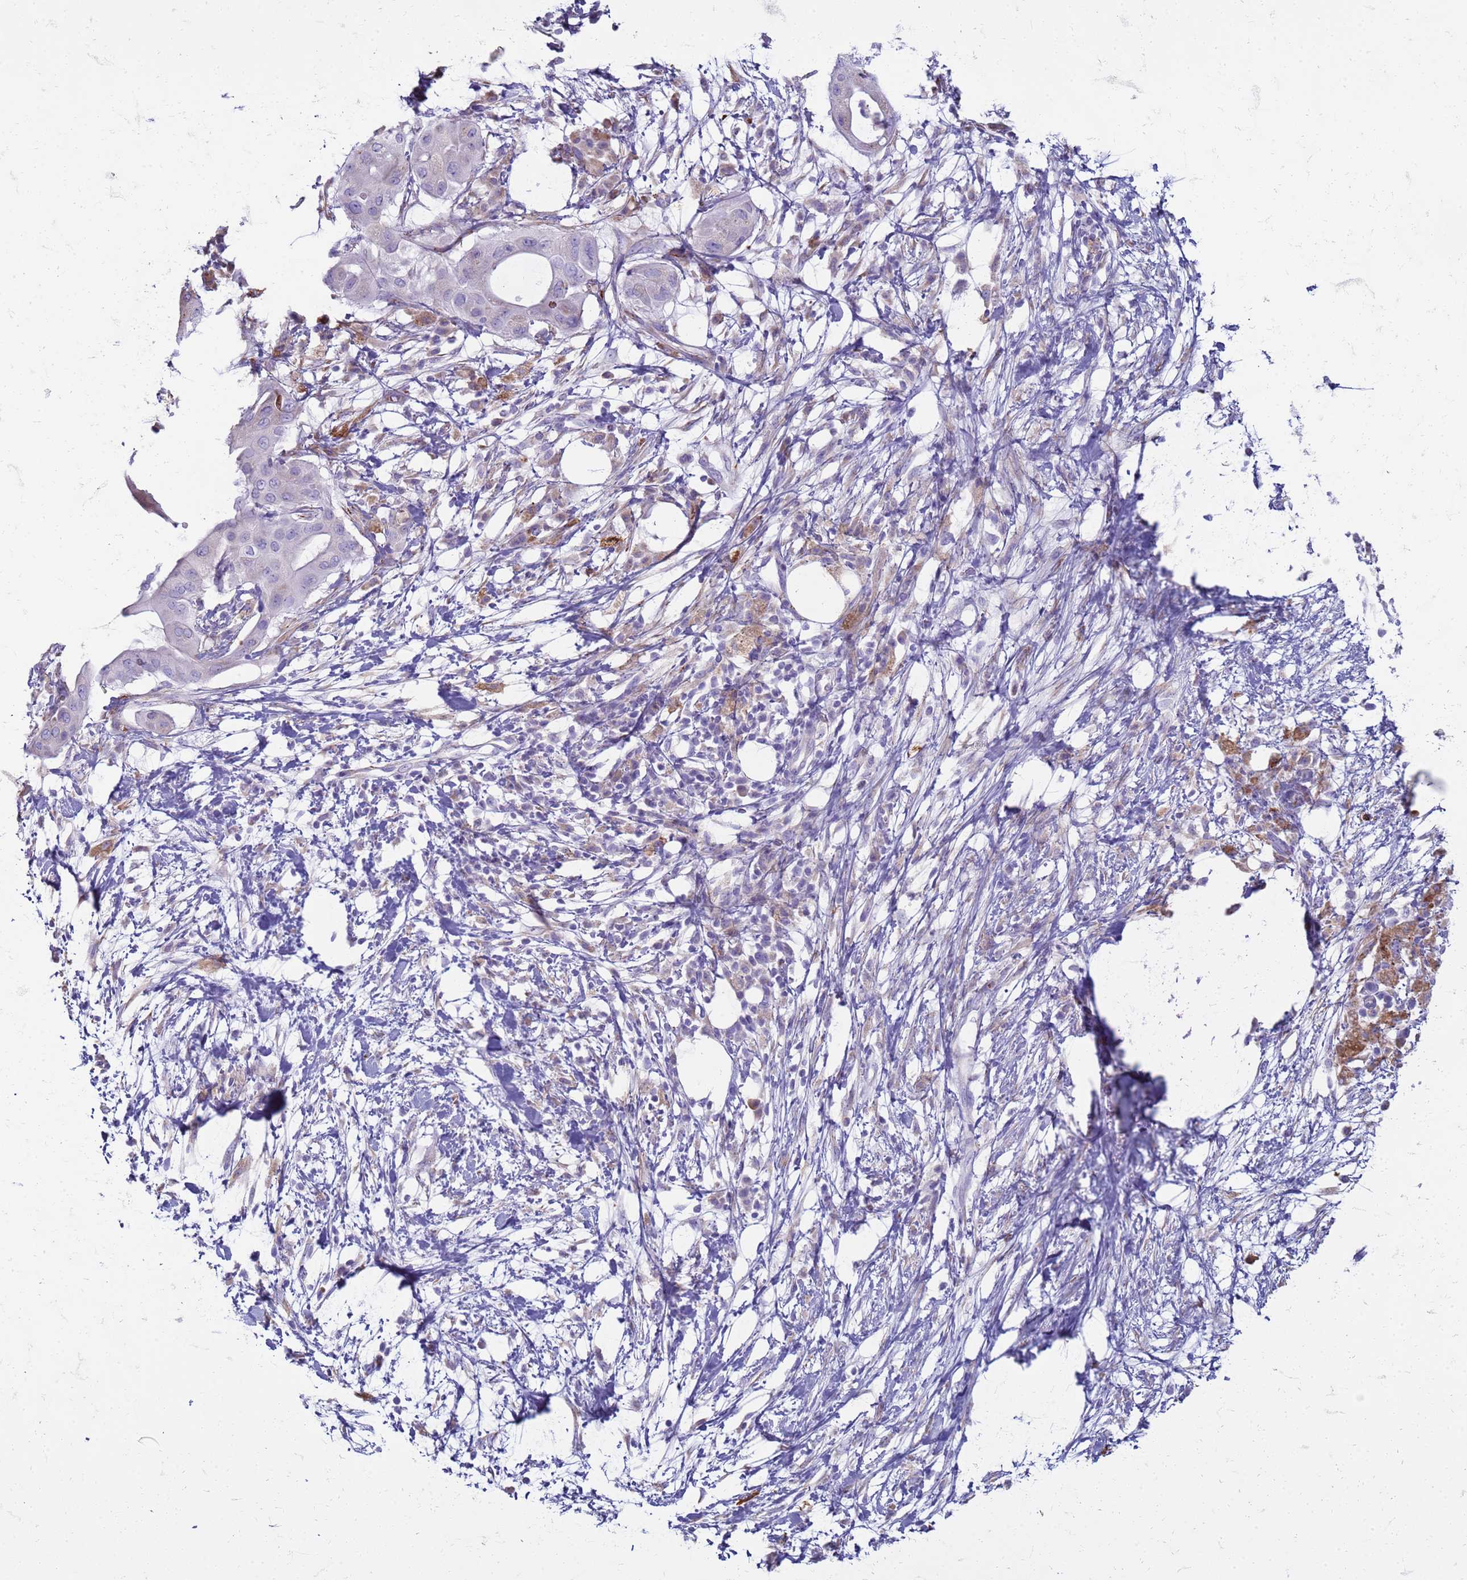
{"staining": {"intensity": "negative", "quantity": "none", "location": "none"}, "tissue": "pancreatic cancer", "cell_type": "Tumor cells", "image_type": "cancer", "snomed": [{"axis": "morphology", "description": "Adenocarcinoma, NOS"}, {"axis": "topography", "description": "Pancreas"}], "caption": "Immunohistochemistry (IHC) of human adenocarcinoma (pancreatic) exhibits no expression in tumor cells. (DAB (3,3'-diaminobenzidine) immunohistochemistry with hematoxylin counter stain).", "gene": "PDK3", "patient": {"sex": "male", "age": 68}}